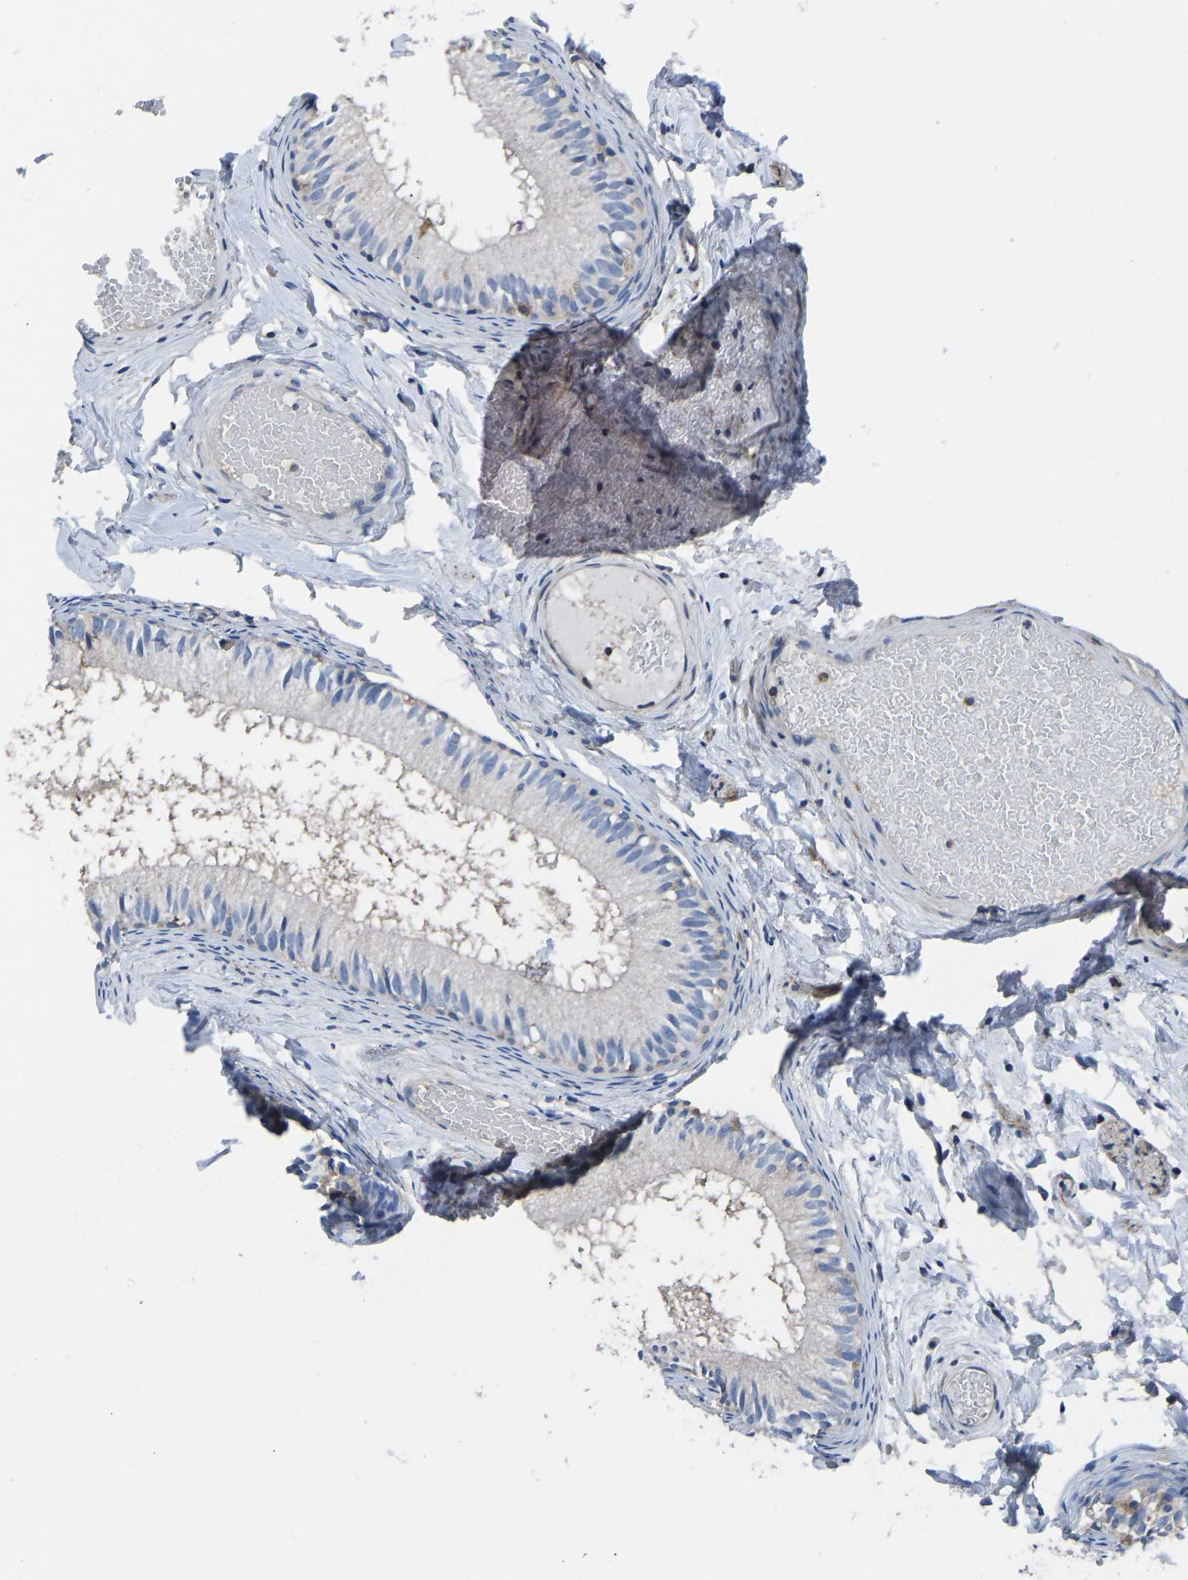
{"staining": {"intensity": "weak", "quantity": "25%-75%", "location": "cytoplasmic/membranous"}, "tissue": "epididymis", "cell_type": "Glandular cells", "image_type": "normal", "snomed": [{"axis": "morphology", "description": "Normal tissue, NOS"}, {"axis": "topography", "description": "Epididymis"}], "caption": "Immunohistochemical staining of unremarkable epididymis demonstrates low levels of weak cytoplasmic/membranous positivity in approximately 25%-75% of glandular cells.", "gene": "PRKAR1A", "patient": {"sex": "male", "age": 46}}